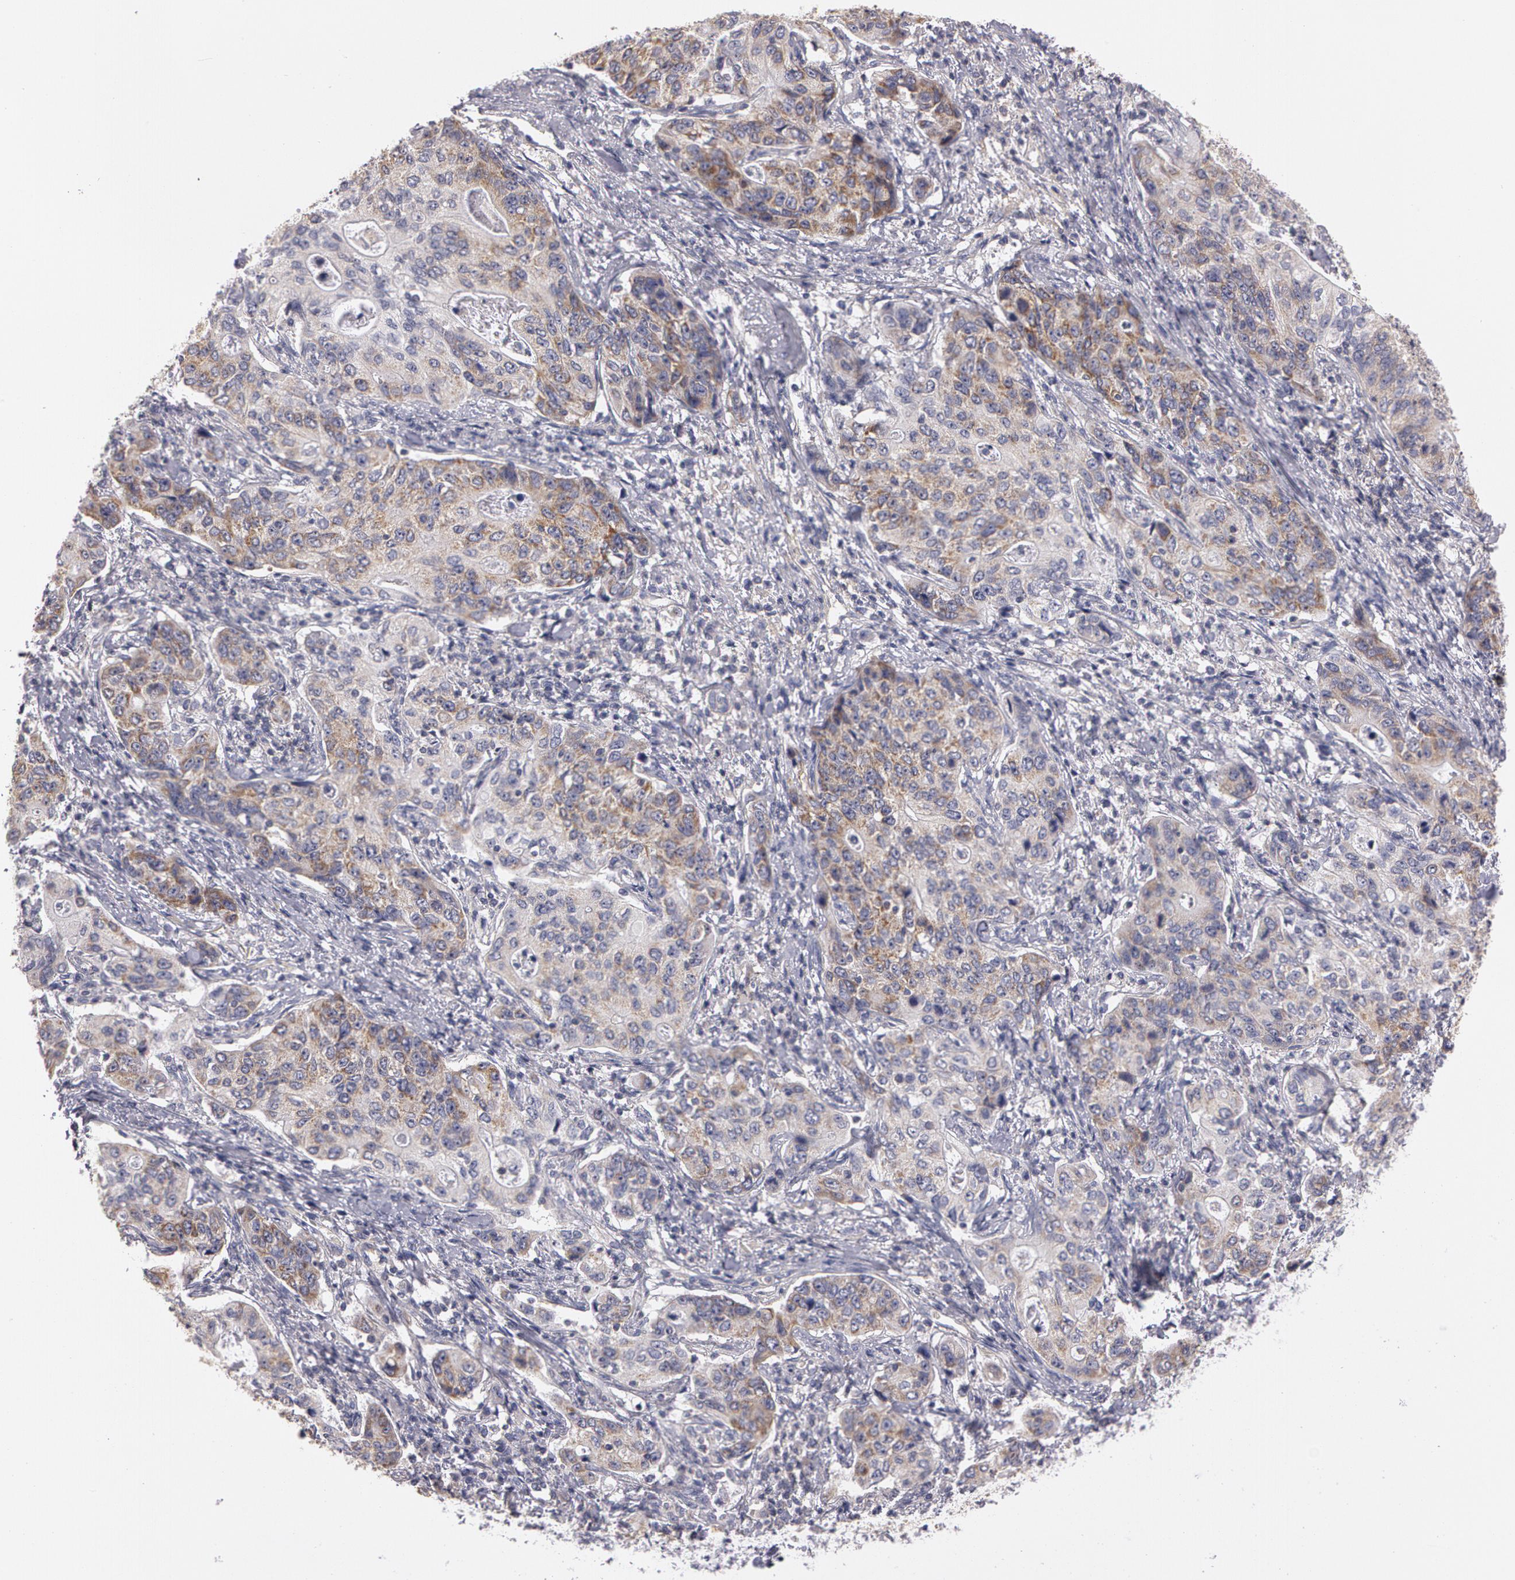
{"staining": {"intensity": "moderate", "quantity": "<25%", "location": "cytoplasmic/membranous"}, "tissue": "stomach cancer", "cell_type": "Tumor cells", "image_type": "cancer", "snomed": [{"axis": "morphology", "description": "Adenocarcinoma, NOS"}, {"axis": "topography", "description": "Esophagus"}, {"axis": "topography", "description": "Stomach"}], "caption": "Immunohistochemistry (IHC) histopathology image of neoplastic tissue: stomach cancer (adenocarcinoma) stained using IHC displays low levels of moderate protein expression localized specifically in the cytoplasmic/membranous of tumor cells, appearing as a cytoplasmic/membranous brown color.", "gene": "NEK9", "patient": {"sex": "male", "age": 74}}